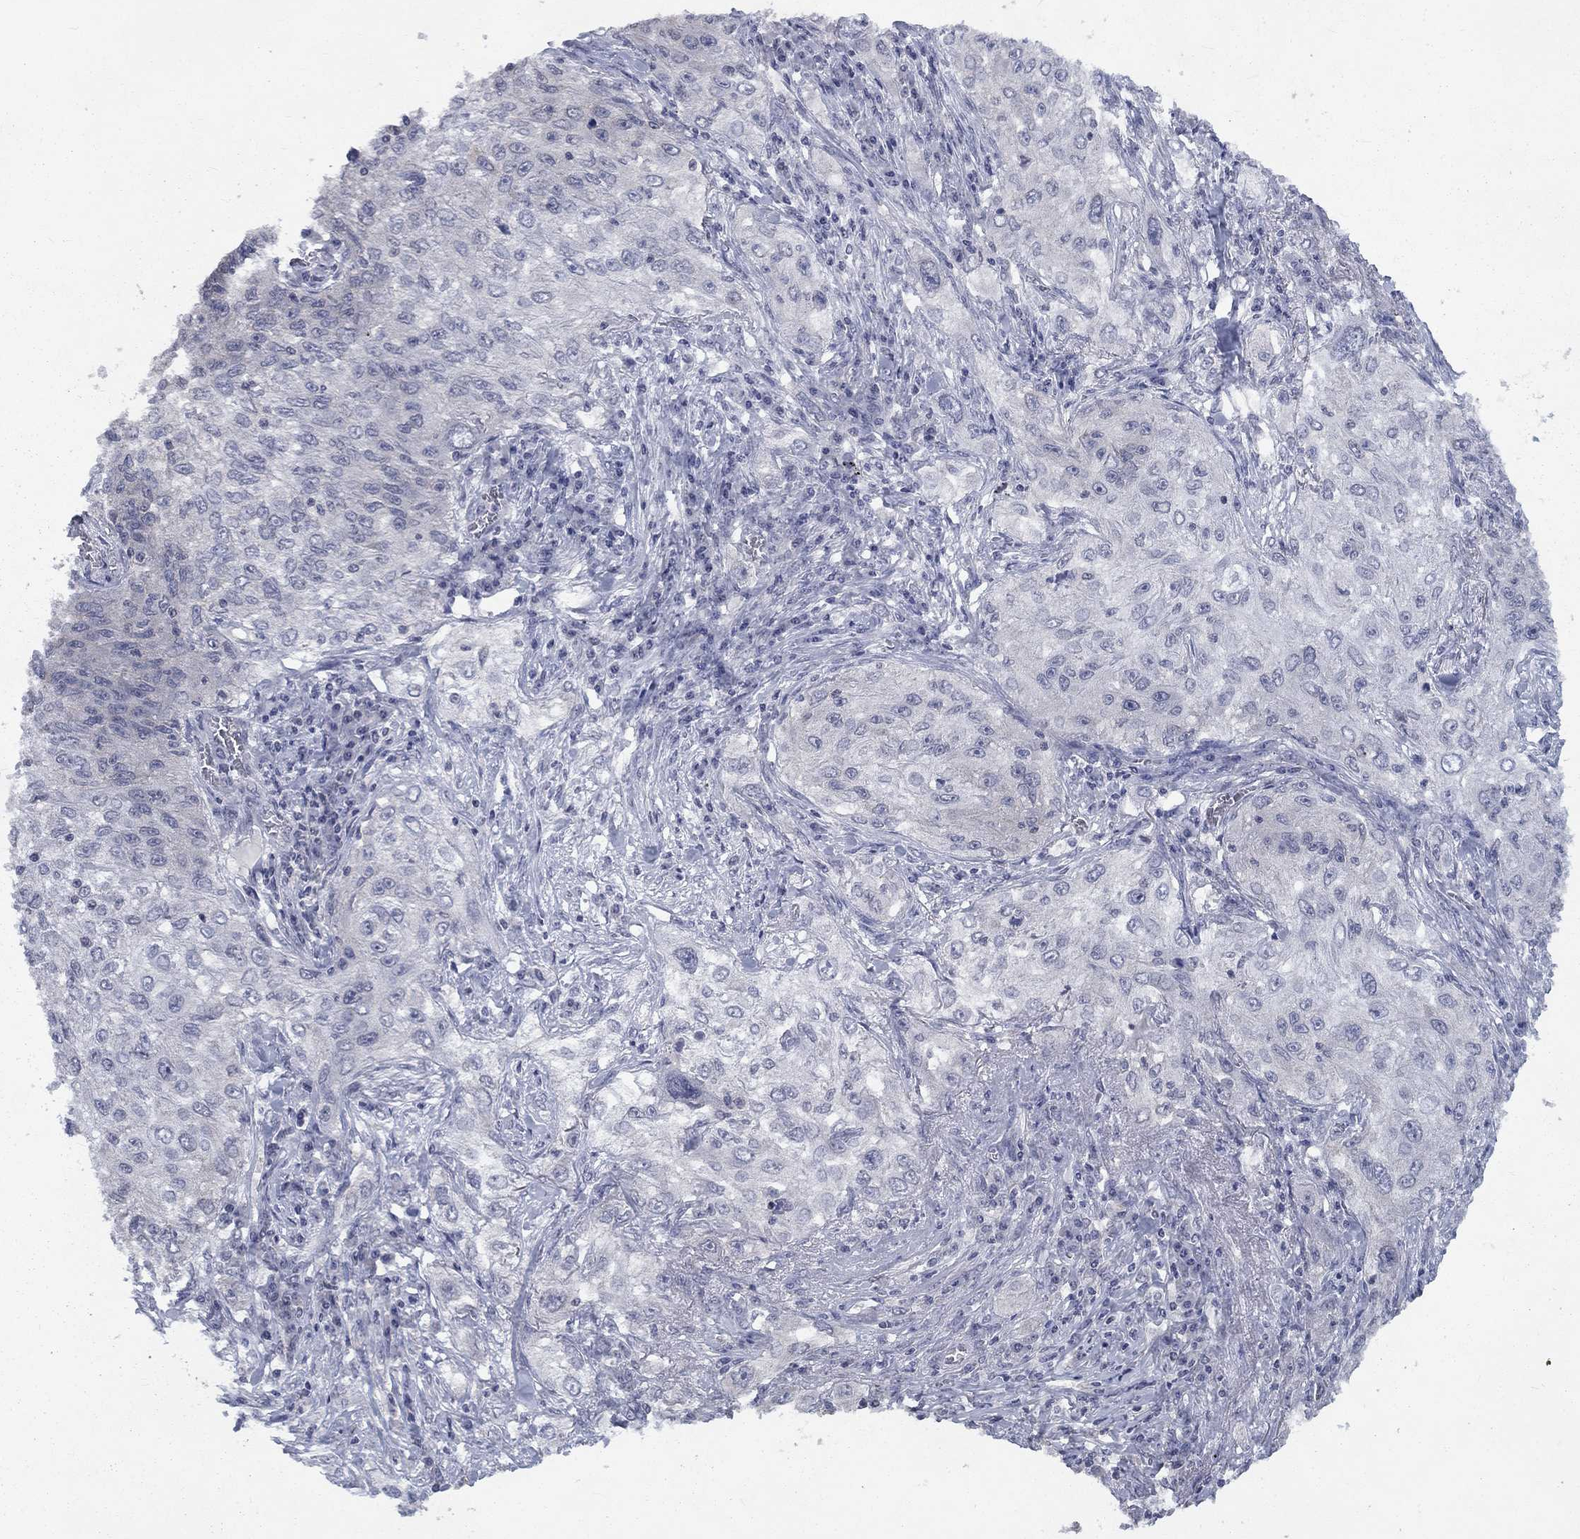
{"staining": {"intensity": "negative", "quantity": "none", "location": "none"}, "tissue": "lung cancer", "cell_type": "Tumor cells", "image_type": "cancer", "snomed": [{"axis": "morphology", "description": "Squamous cell carcinoma, NOS"}, {"axis": "topography", "description": "Lung"}], "caption": "Lung cancer (squamous cell carcinoma) was stained to show a protein in brown. There is no significant staining in tumor cells. (Stains: DAB immunohistochemistry (IHC) with hematoxylin counter stain, Microscopy: brightfield microscopy at high magnification).", "gene": "SPATA33", "patient": {"sex": "female", "age": 69}}